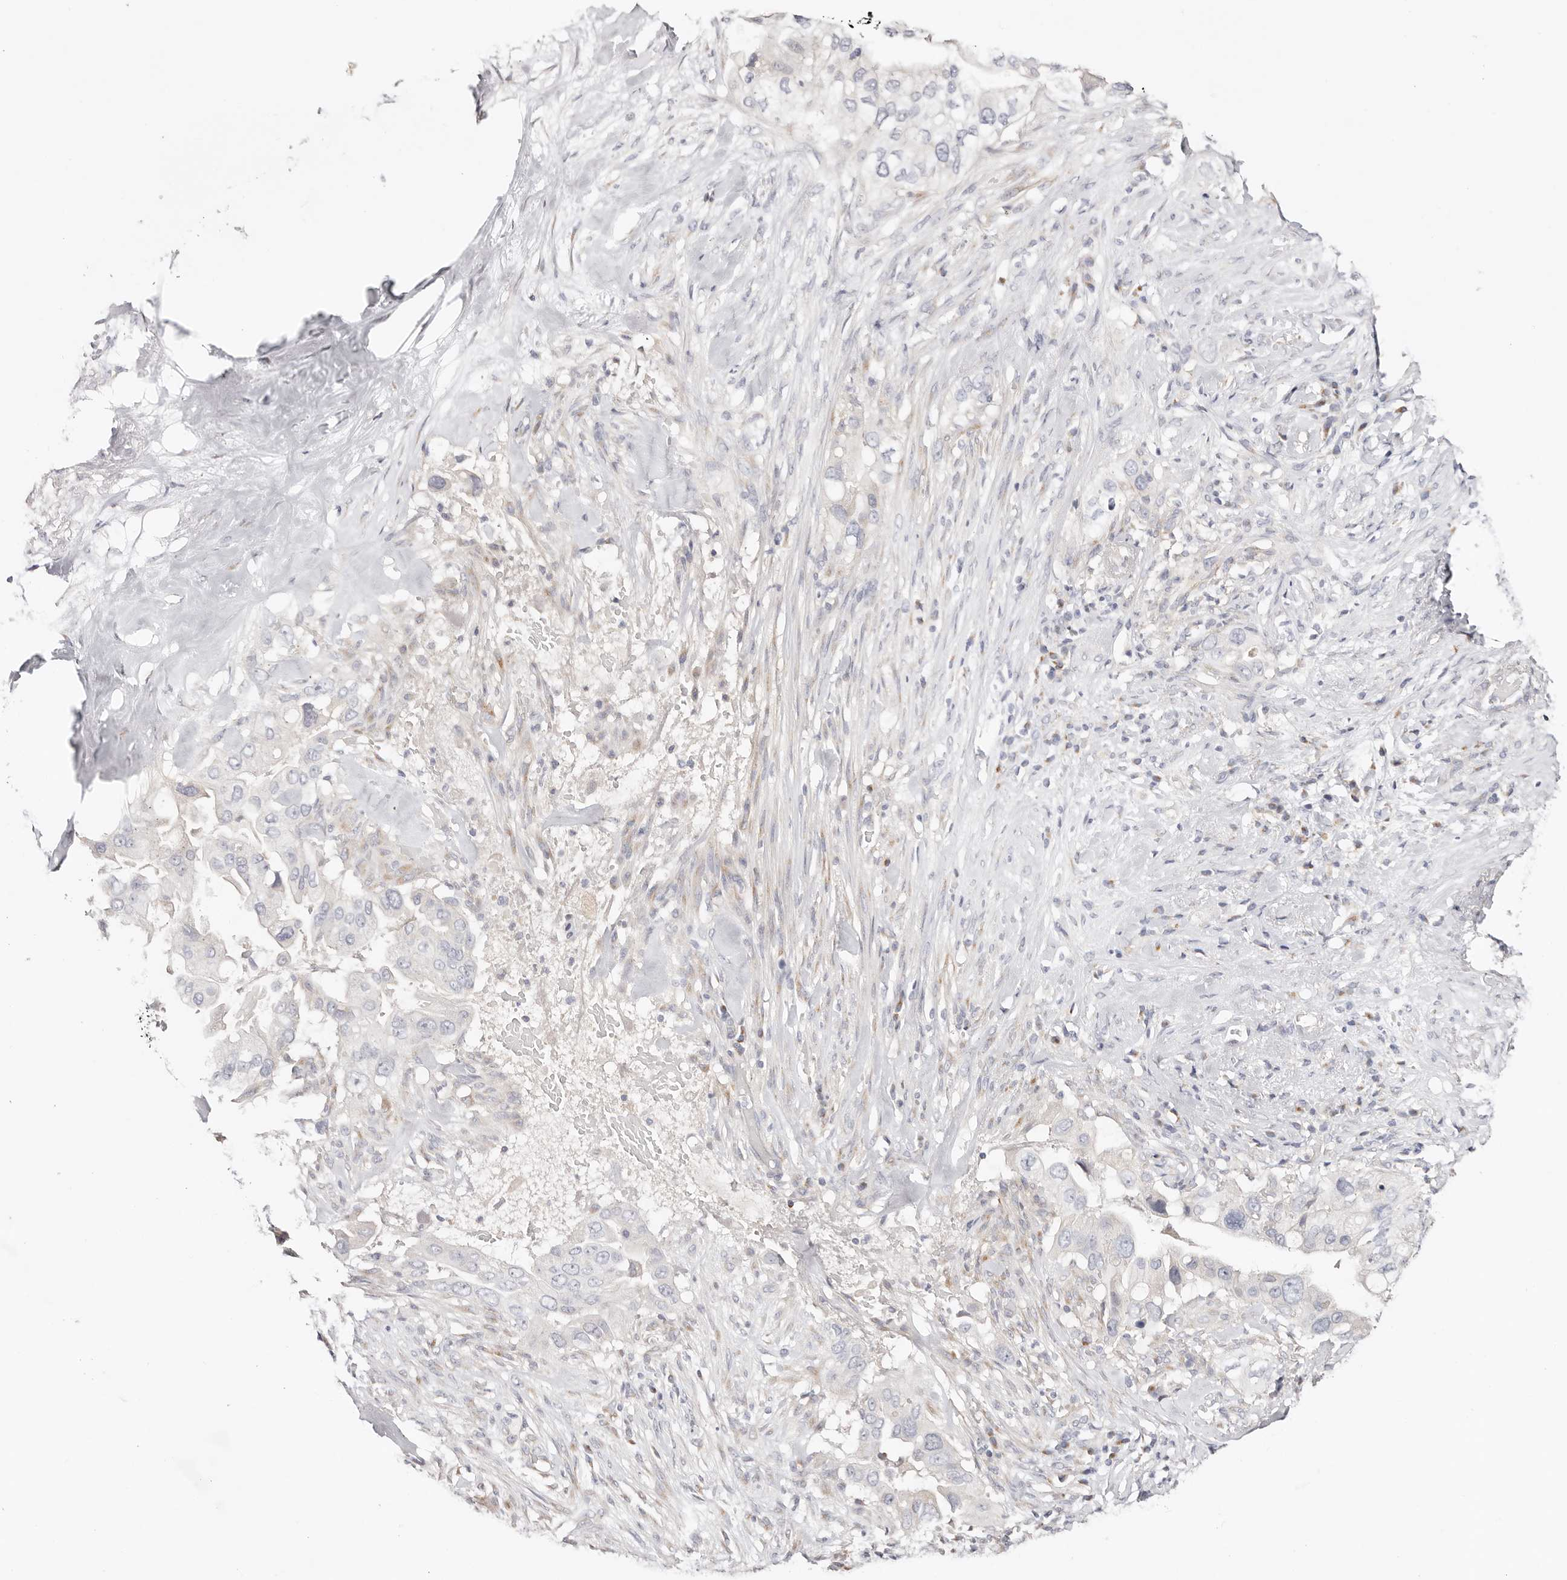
{"staining": {"intensity": "negative", "quantity": "none", "location": "none"}, "tissue": "pancreatic cancer", "cell_type": "Tumor cells", "image_type": "cancer", "snomed": [{"axis": "morphology", "description": "Inflammation, NOS"}, {"axis": "morphology", "description": "Adenocarcinoma, NOS"}, {"axis": "topography", "description": "Pancreas"}], "caption": "A high-resolution micrograph shows IHC staining of pancreatic adenocarcinoma, which reveals no significant expression in tumor cells.", "gene": "DNASE1", "patient": {"sex": "female", "age": 56}}